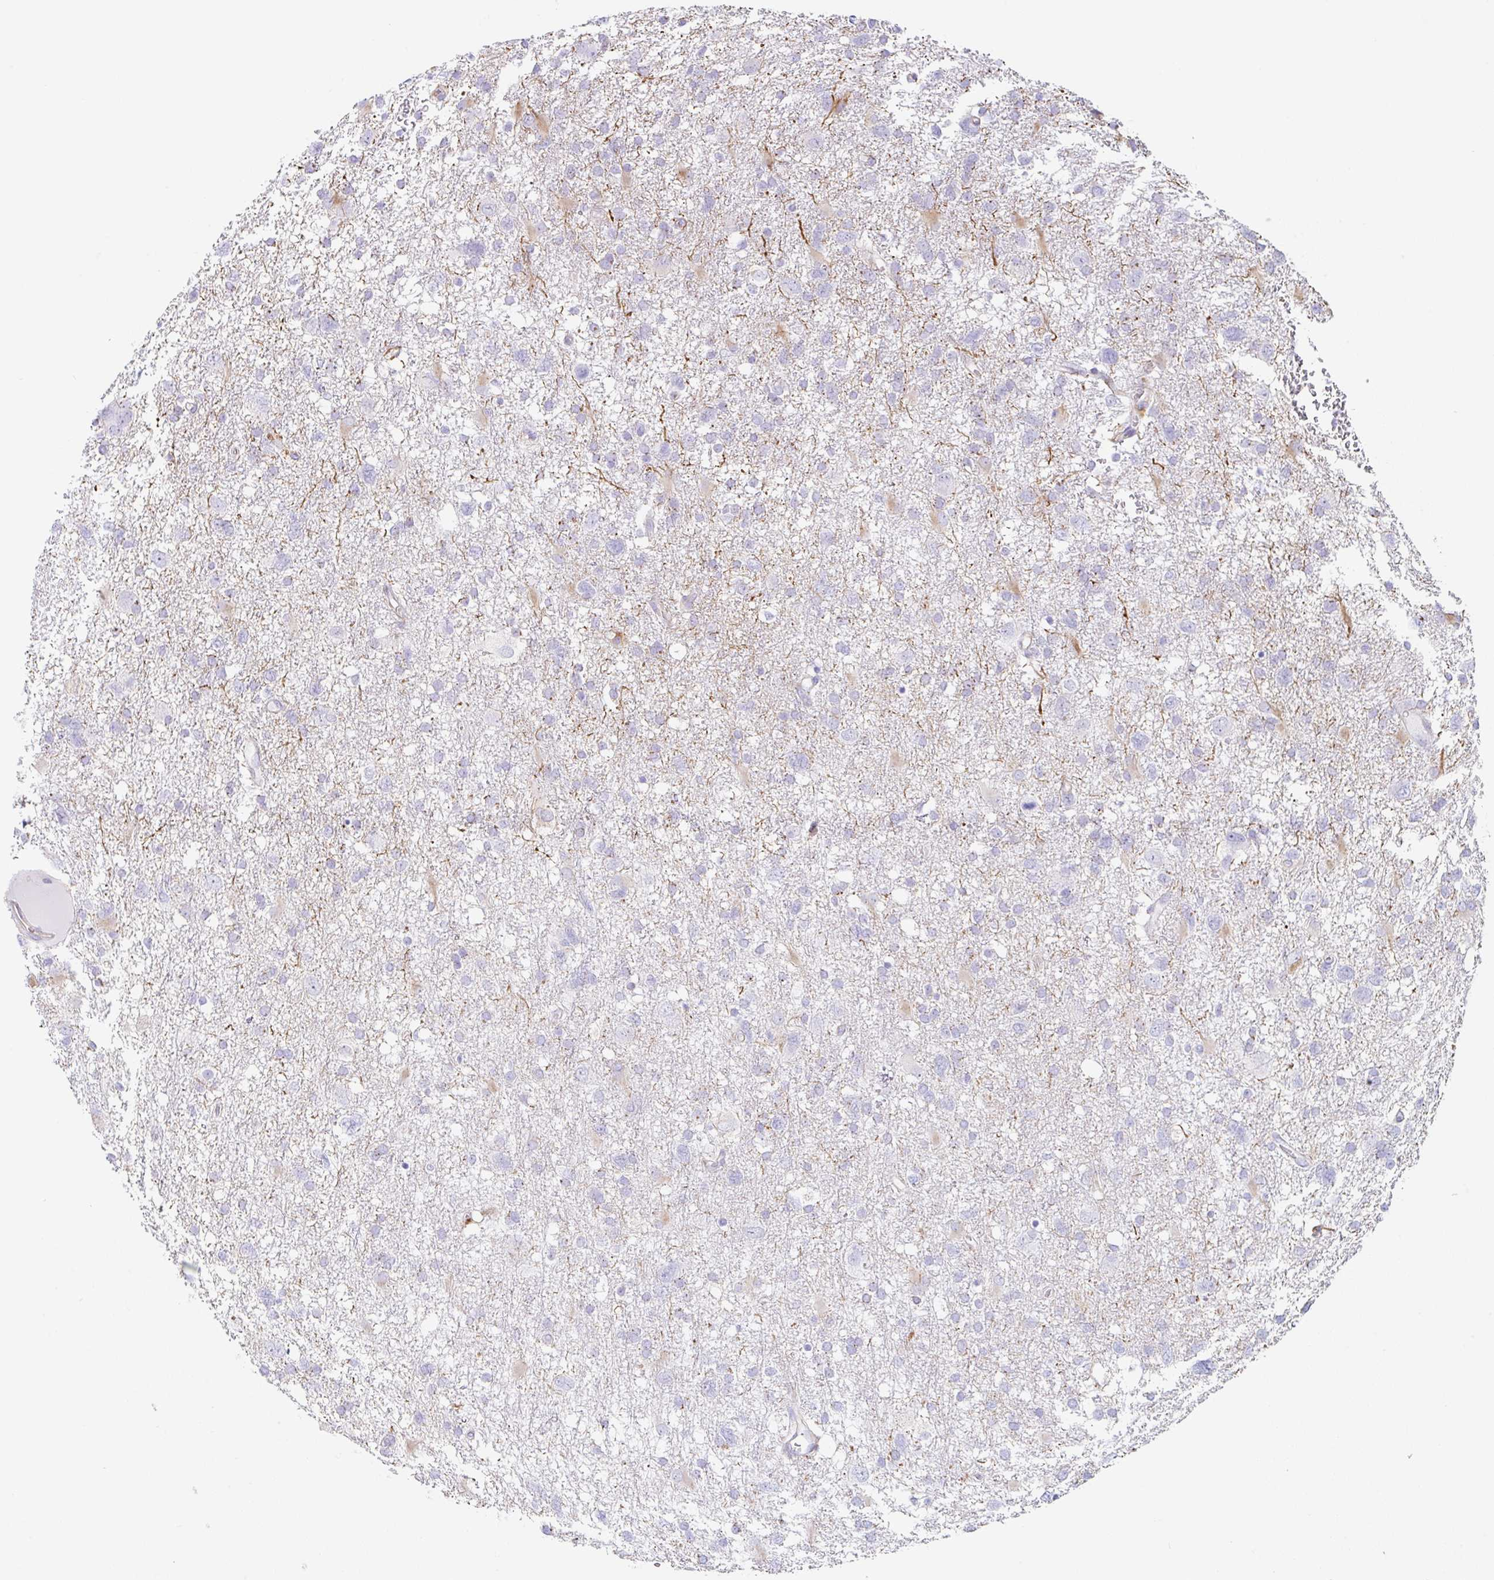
{"staining": {"intensity": "negative", "quantity": "none", "location": "none"}, "tissue": "glioma", "cell_type": "Tumor cells", "image_type": "cancer", "snomed": [{"axis": "morphology", "description": "Glioma, malignant, High grade"}, {"axis": "topography", "description": "Brain"}], "caption": "This histopathology image is of malignant glioma (high-grade) stained with immunohistochemistry to label a protein in brown with the nuclei are counter-stained blue. There is no expression in tumor cells.", "gene": "DKK4", "patient": {"sex": "male", "age": 61}}